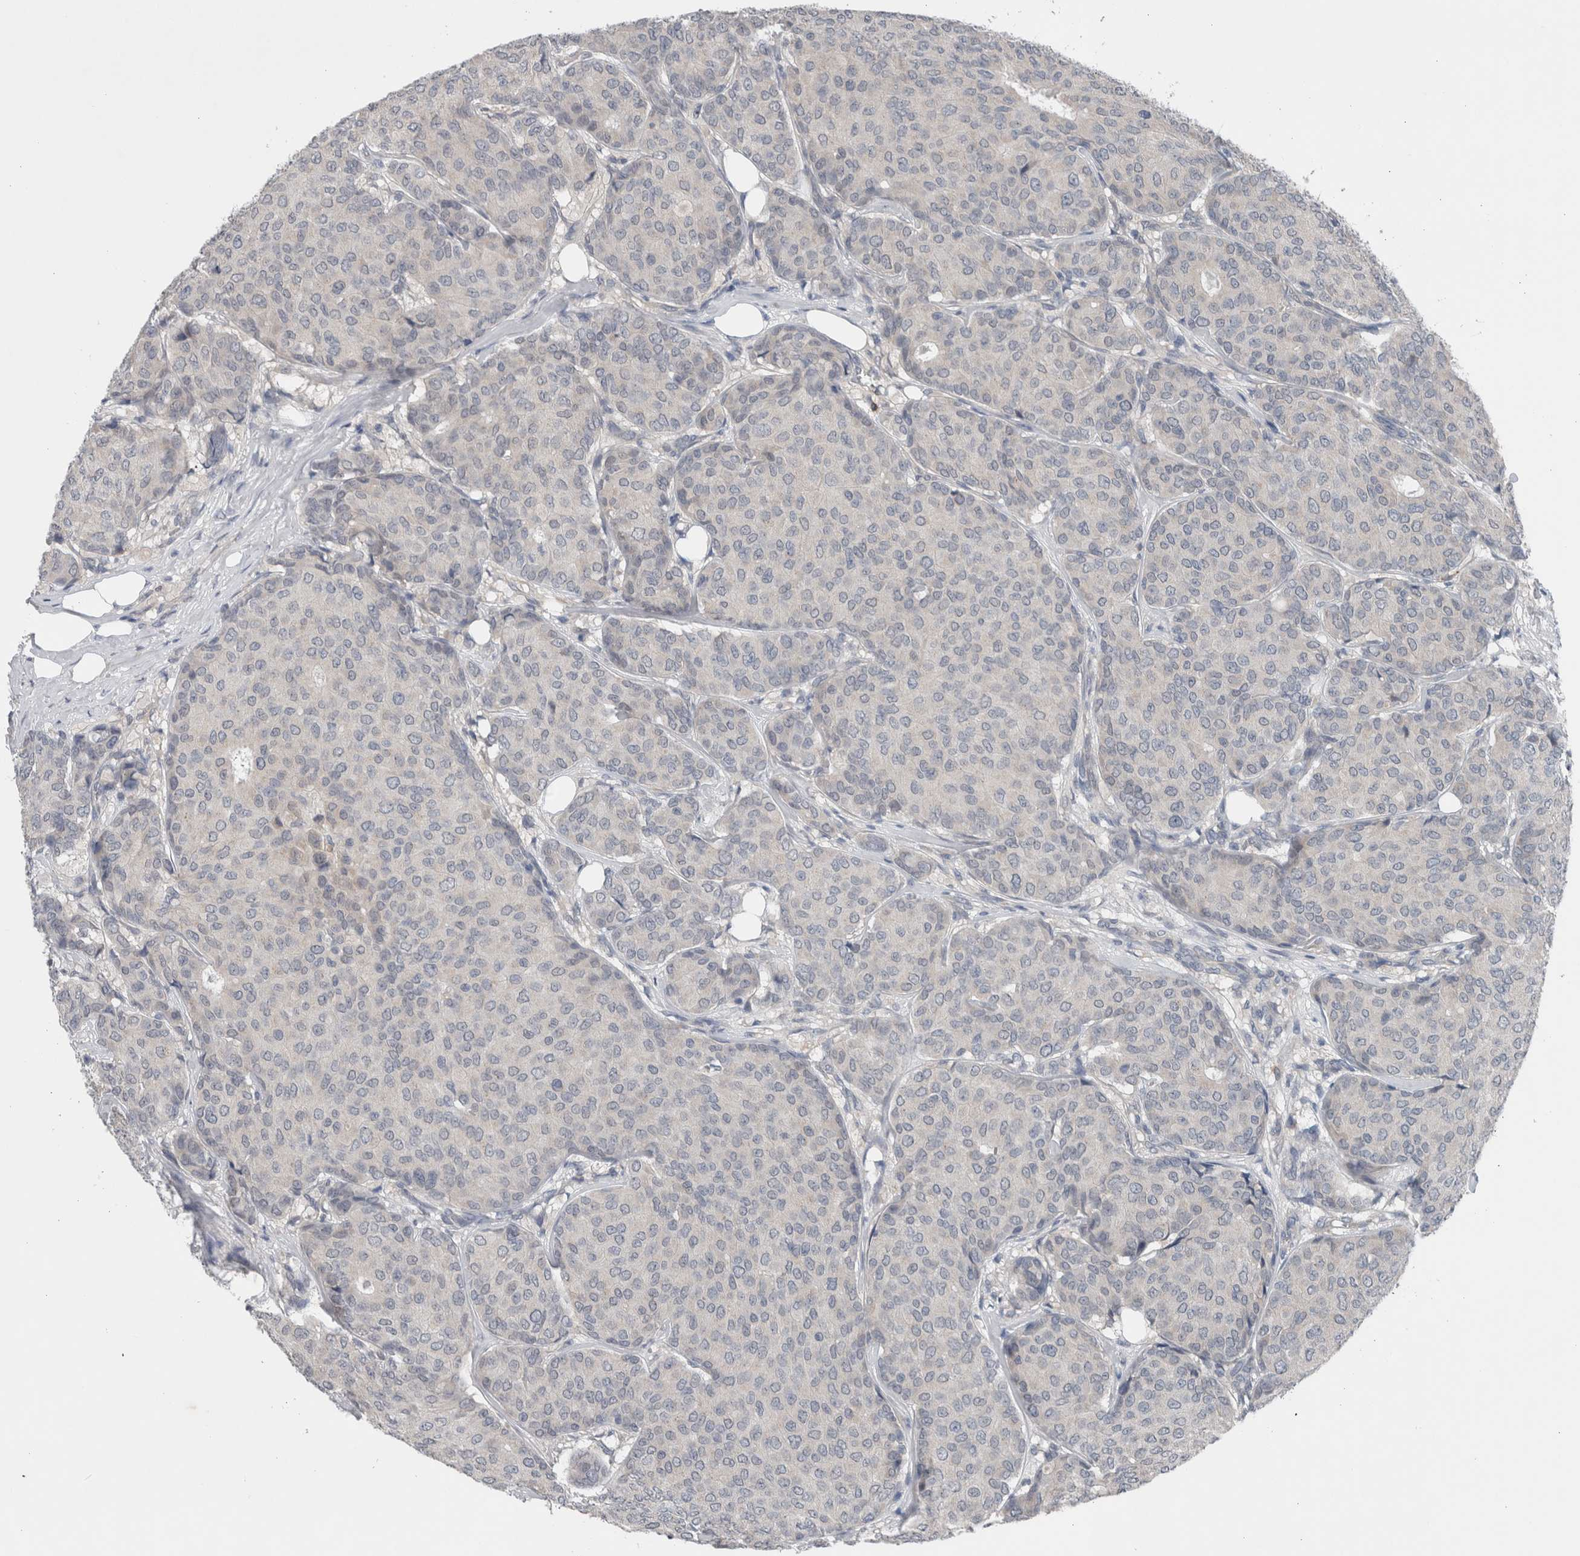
{"staining": {"intensity": "negative", "quantity": "none", "location": "none"}, "tissue": "breast cancer", "cell_type": "Tumor cells", "image_type": "cancer", "snomed": [{"axis": "morphology", "description": "Duct carcinoma"}, {"axis": "topography", "description": "Breast"}], "caption": "The histopathology image exhibits no significant positivity in tumor cells of breast invasive ductal carcinoma.", "gene": "CRNN", "patient": {"sex": "female", "age": 75}}